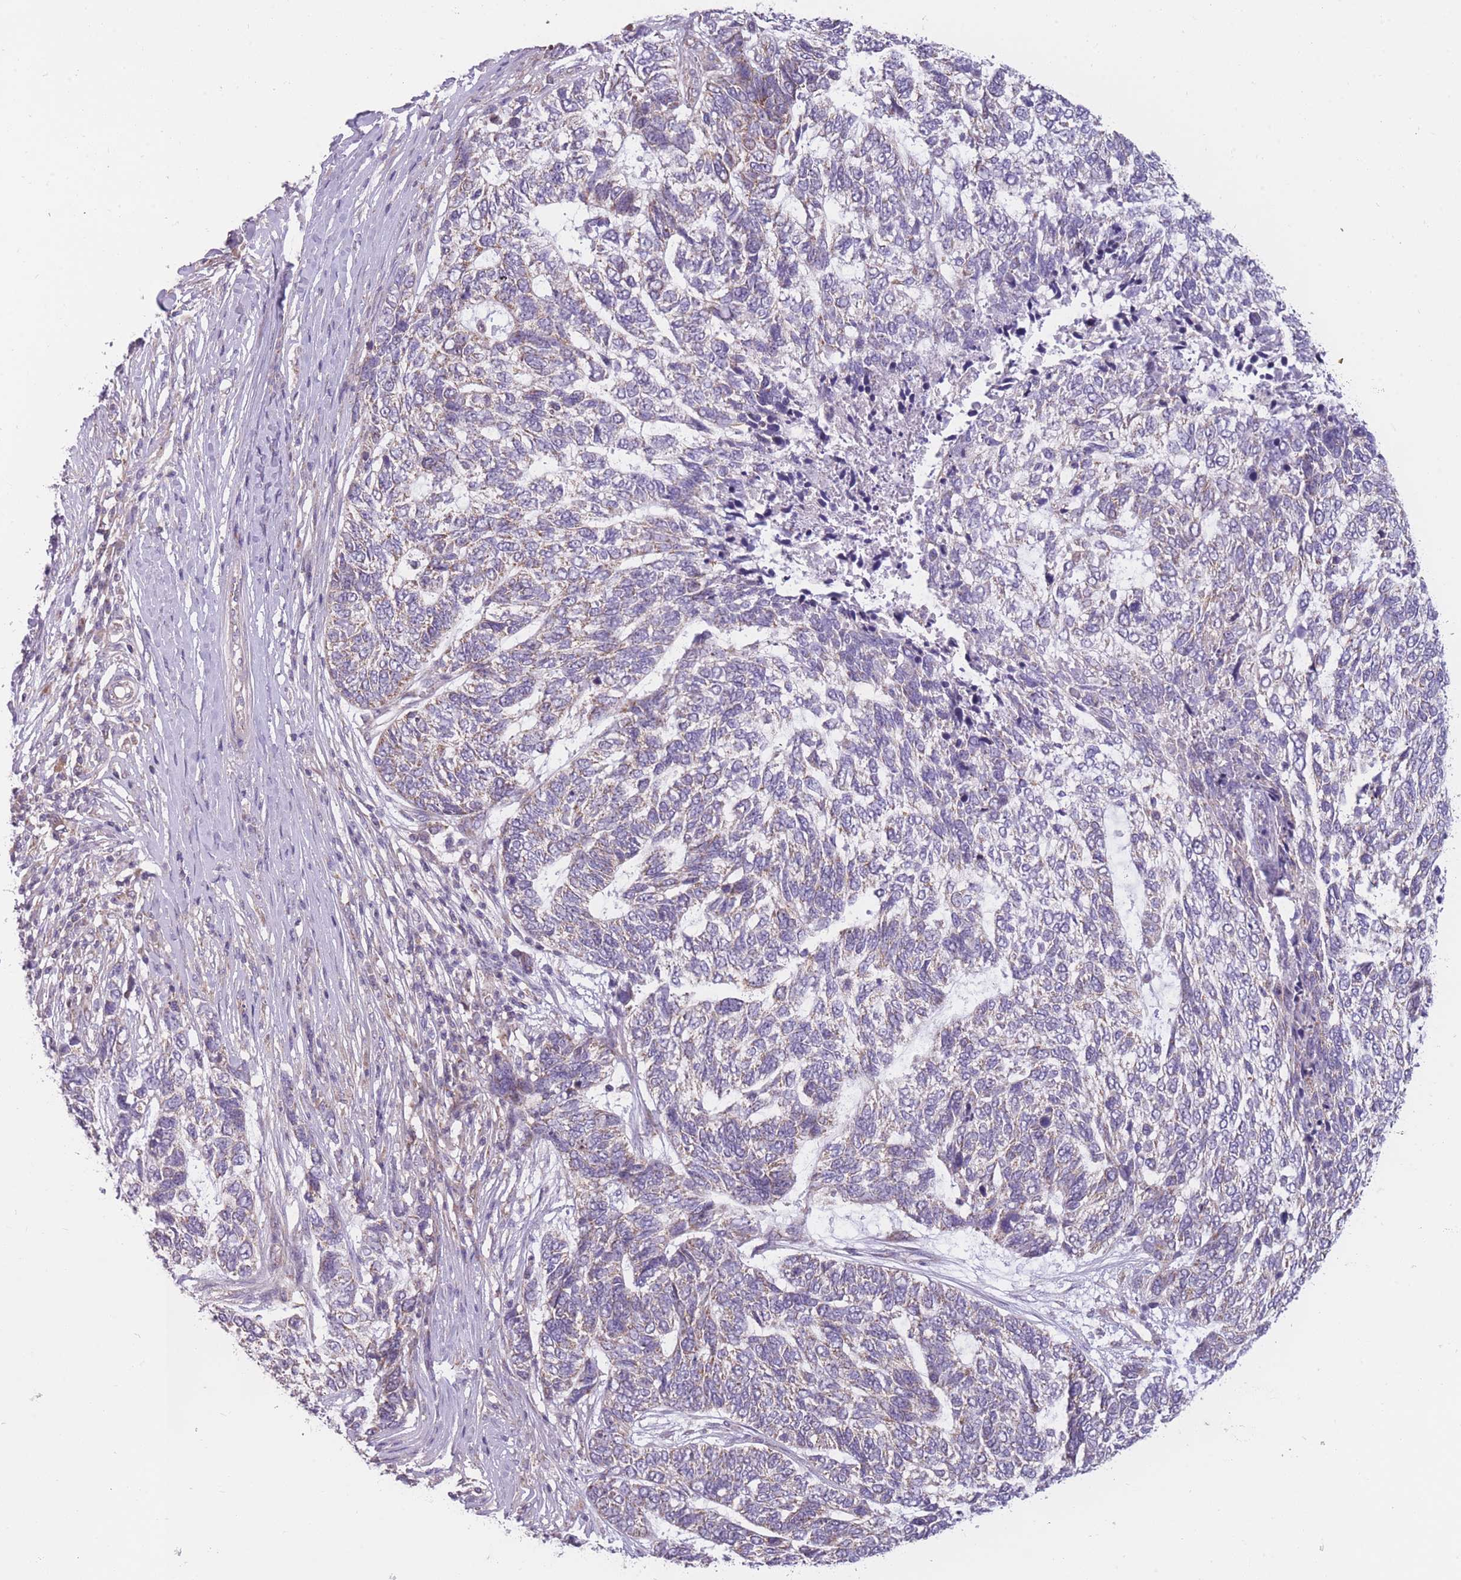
{"staining": {"intensity": "negative", "quantity": "none", "location": "none"}, "tissue": "skin cancer", "cell_type": "Tumor cells", "image_type": "cancer", "snomed": [{"axis": "morphology", "description": "Basal cell carcinoma"}, {"axis": "topography", "description": "Skin"}], "caption": "This is an immunohistochemistry (IHC) image of basal cell carcinoma (skin). There is no positivity in tumor cells.", "gene": "MRPS18C", "patient": {"sex": "female", "age": 65}}